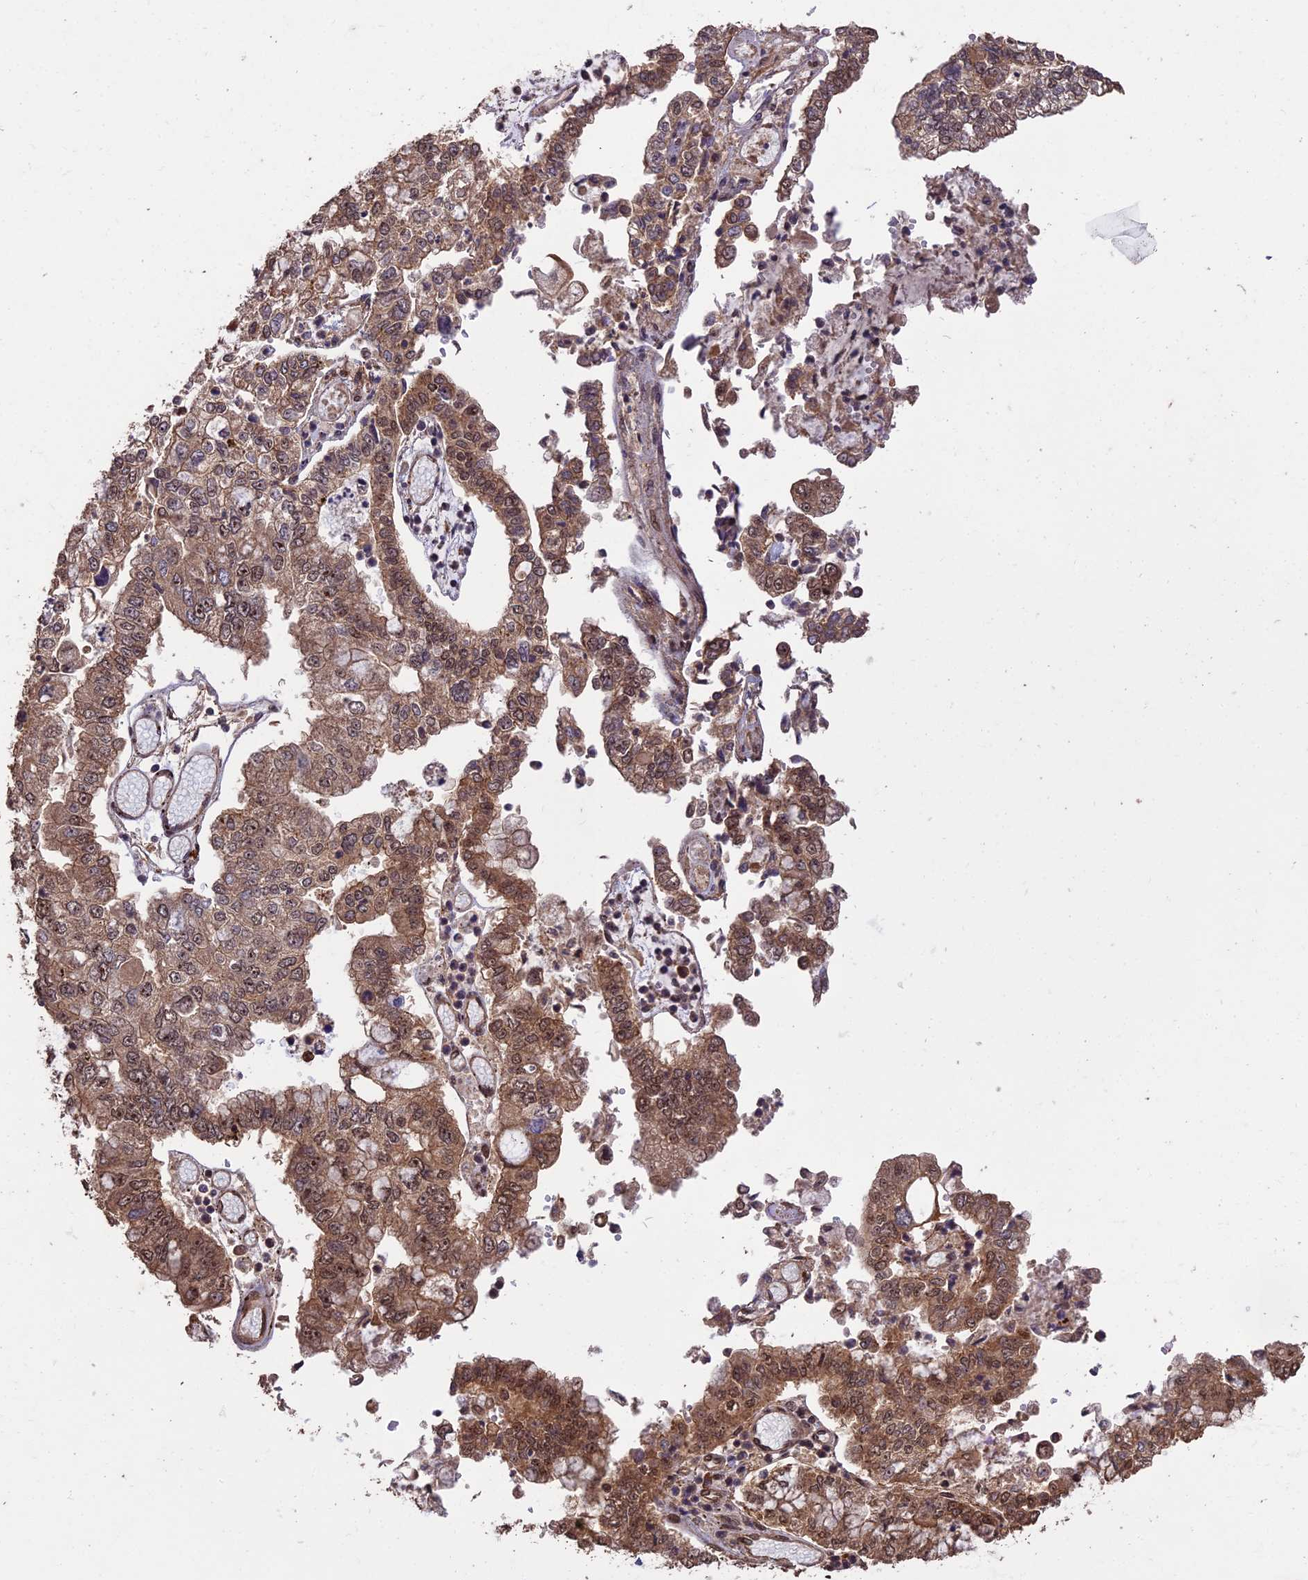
{"staining": {"intensity": "moderate", "quantity": ">75%", "location": "cytoplasmic/membranous,nuclear"}, "tissue": "stomach cancer", "cell_type": "Tumor cells", "image_type": "cancer", "snomed": [{"axis": "morphology", "description": "Adenocarcinoma, NOS"}, {"axis": "topography", "description": "Stomach"}], "caption": "Protein expression analysis of stomach cancer reveals moderate cytoplasmic/membranous and nuclear staining in approximately >75% of tumor cells.", "gene": "RALGAPA2", "patient": {"sex": "male", "age": 76}}